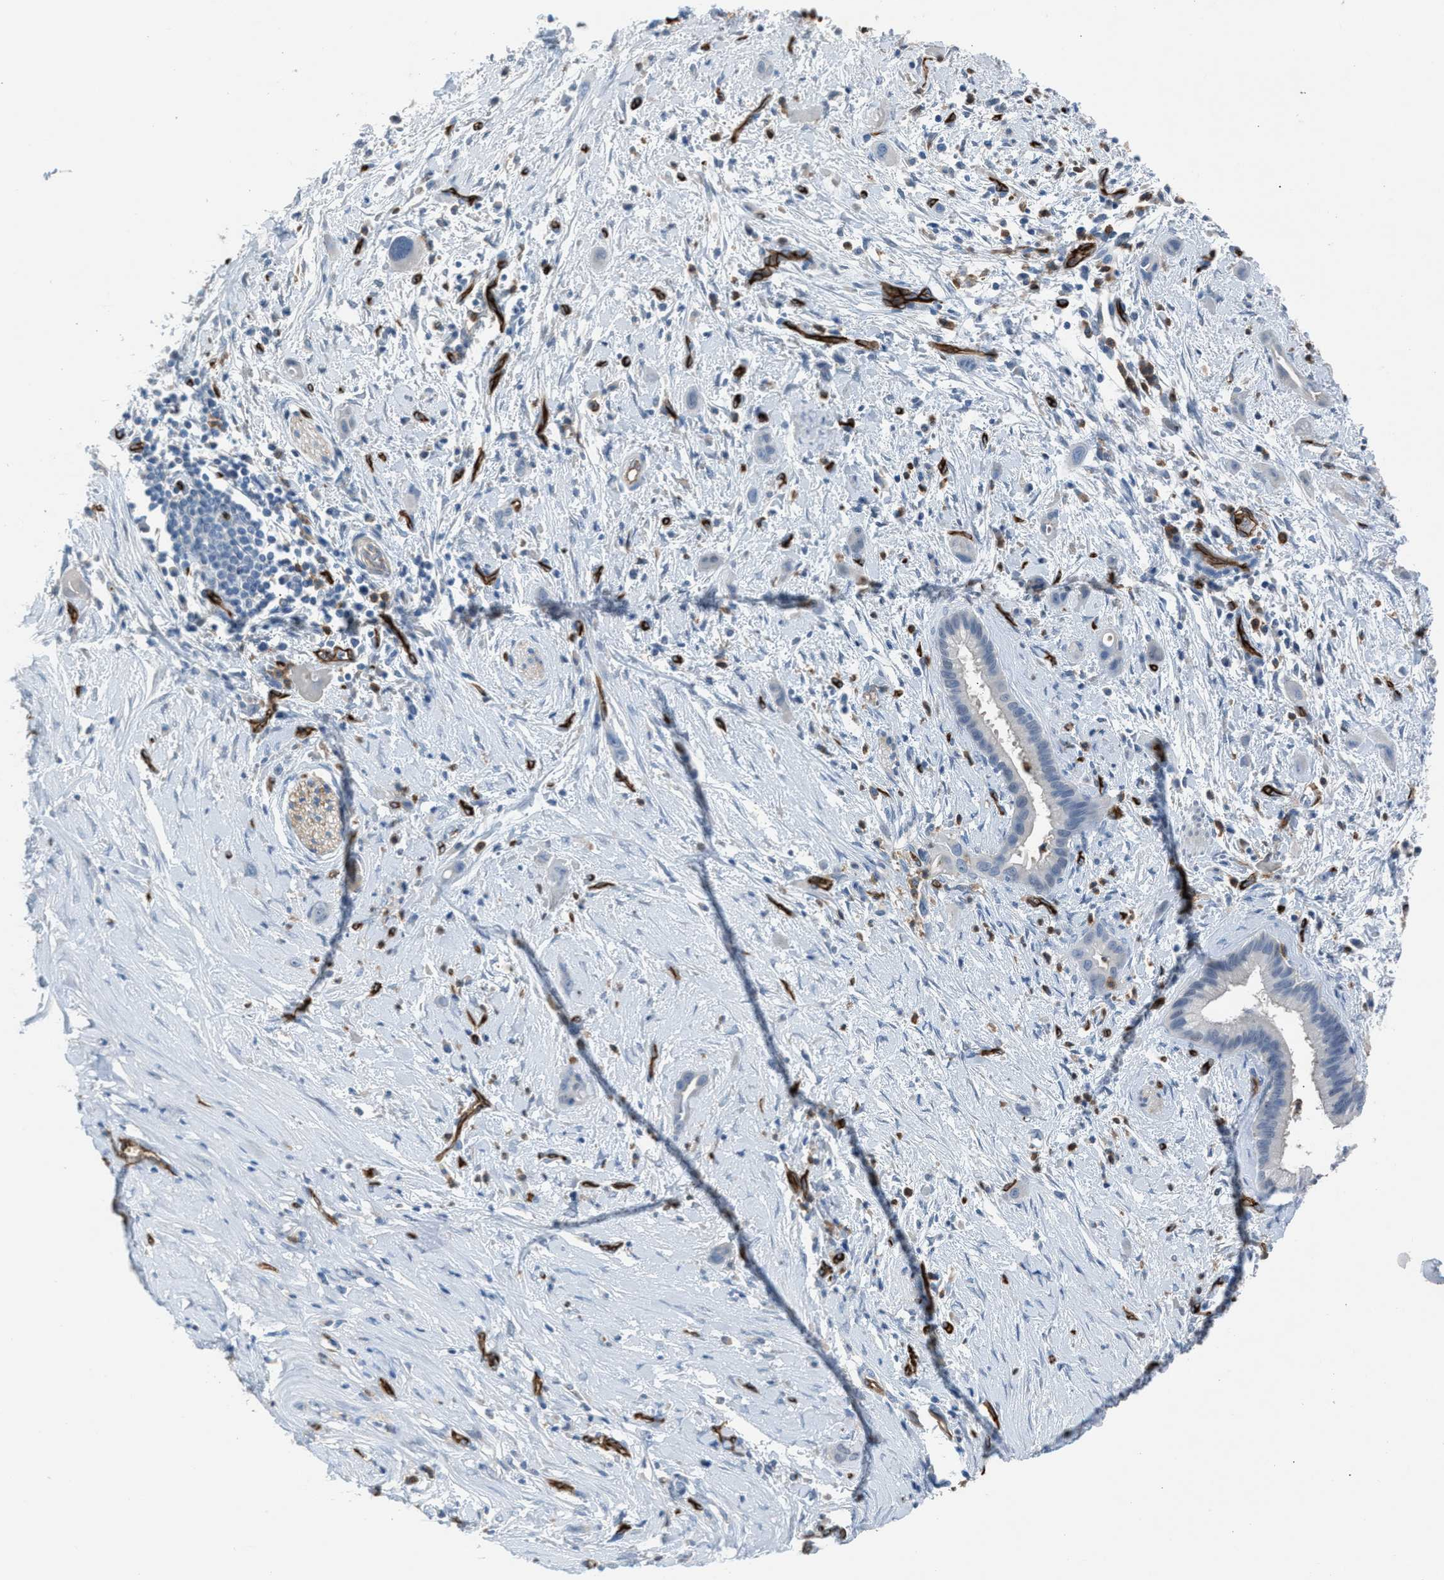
{"staining": {"intensity": "negative", "quantity": "none", "location": "none"}, "tissue": "pancreatic cancer", "cell_type": "Tumor cells", "image_type": "cancer", "snomed": [{"axis": "morphology", "description": "Adenocarcinoma, NOS"}, {"axis": "topography", "description": "Pancreas"}], "caption": "Pancreatic adenocarcinoma was stained to show a protein in brown. There is no significant expression in tumor cells.", "gene": "DYSF", "patient": {"sex": "male", "age": 59}}